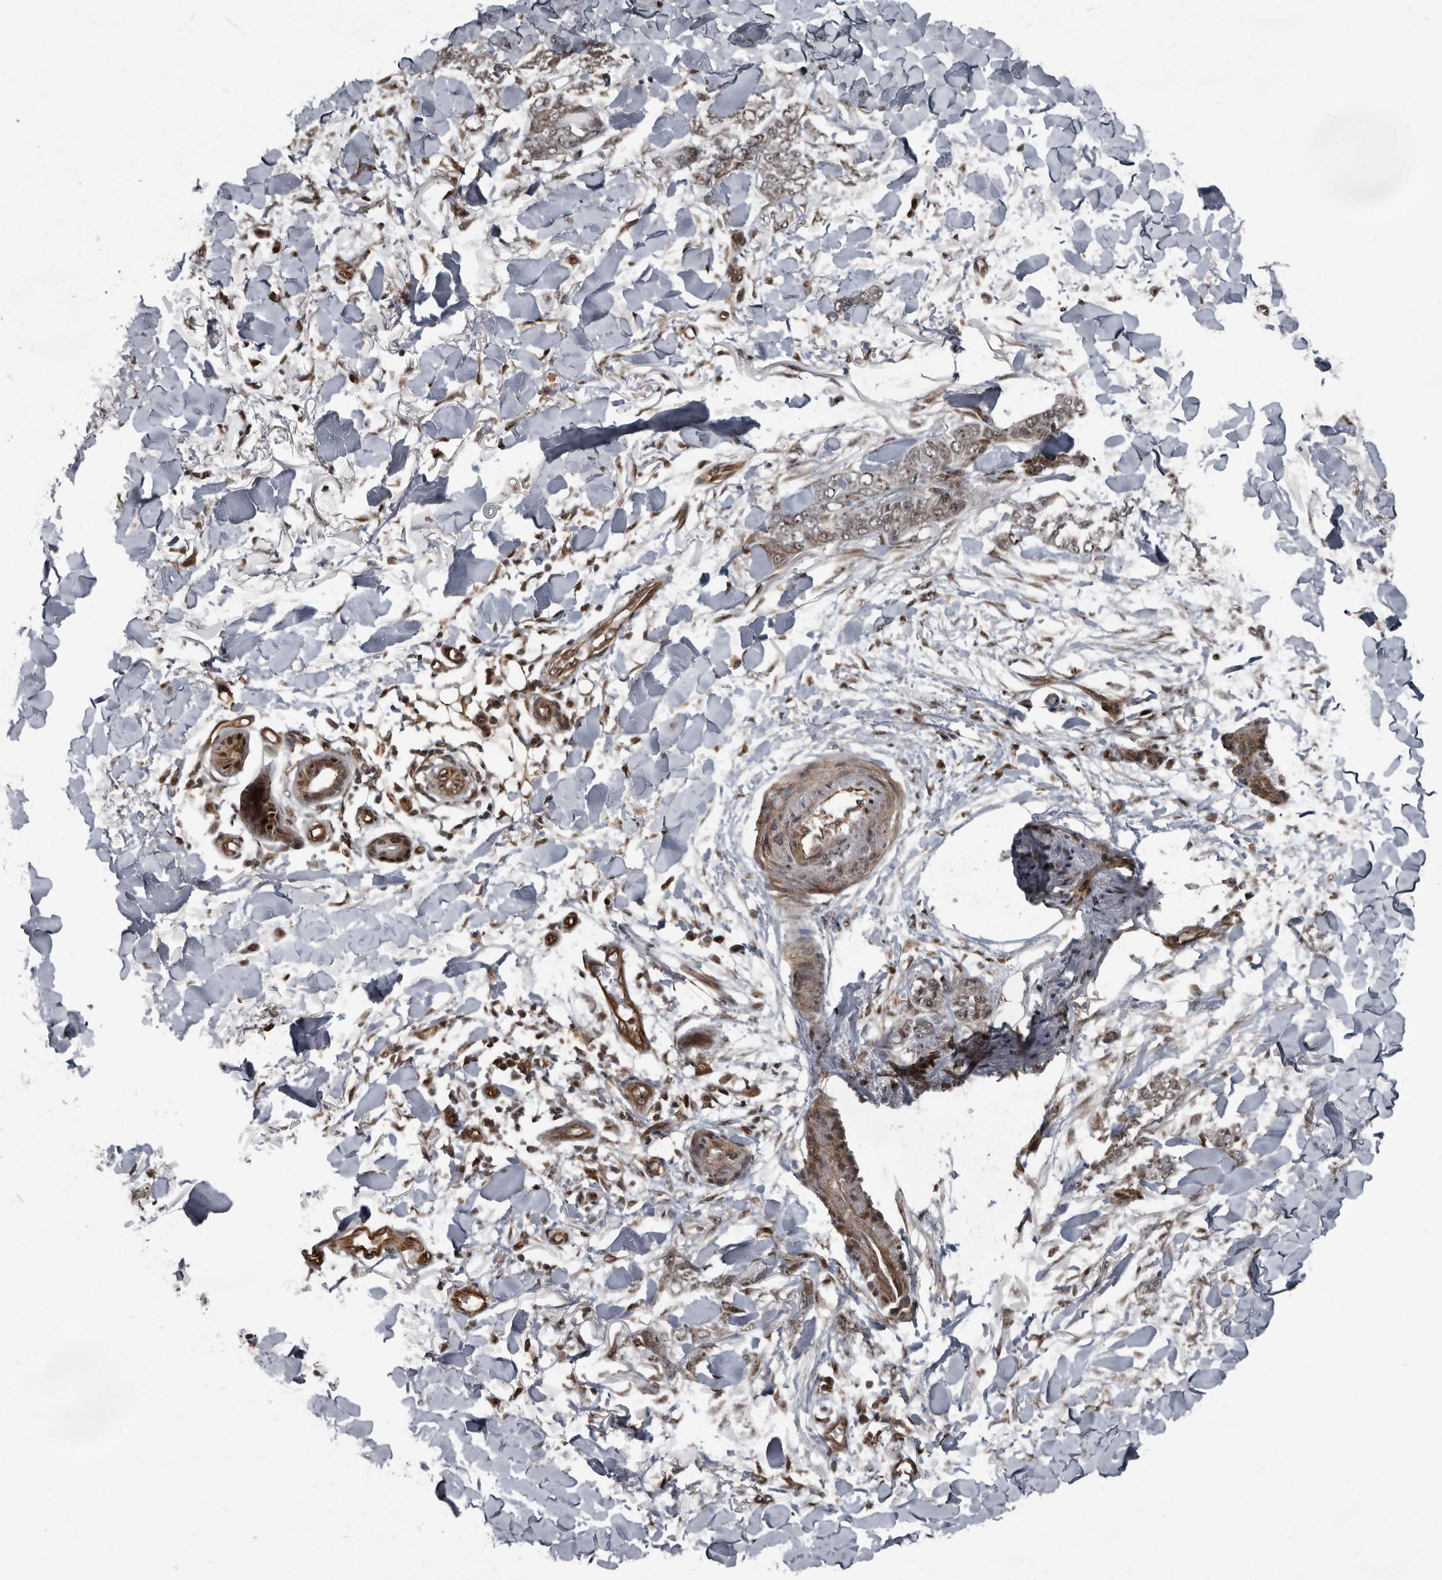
{"staining": {"intensity": "weak", "quantity": "25%-75%", "location": "cytoplasmic/membranous,nuclear"}, "tissue": "skin cancer", "cell_type": "Tumor cells", "image_type": "cancer", "snomed": [{"axis": "morphology", "description": "Normal tissue, NOS"}, {"axis": "morphology", "description": "Basal cell carcinoma"}, {"axis": "topography", "description": "Skin"}], "caption": "Skin cancer (basal cell carcinoma) stained with a protein marker displays weak staining in tumor cells.", "gene": "CHD1L", "patient": {"sex": "male", "age": 77}}